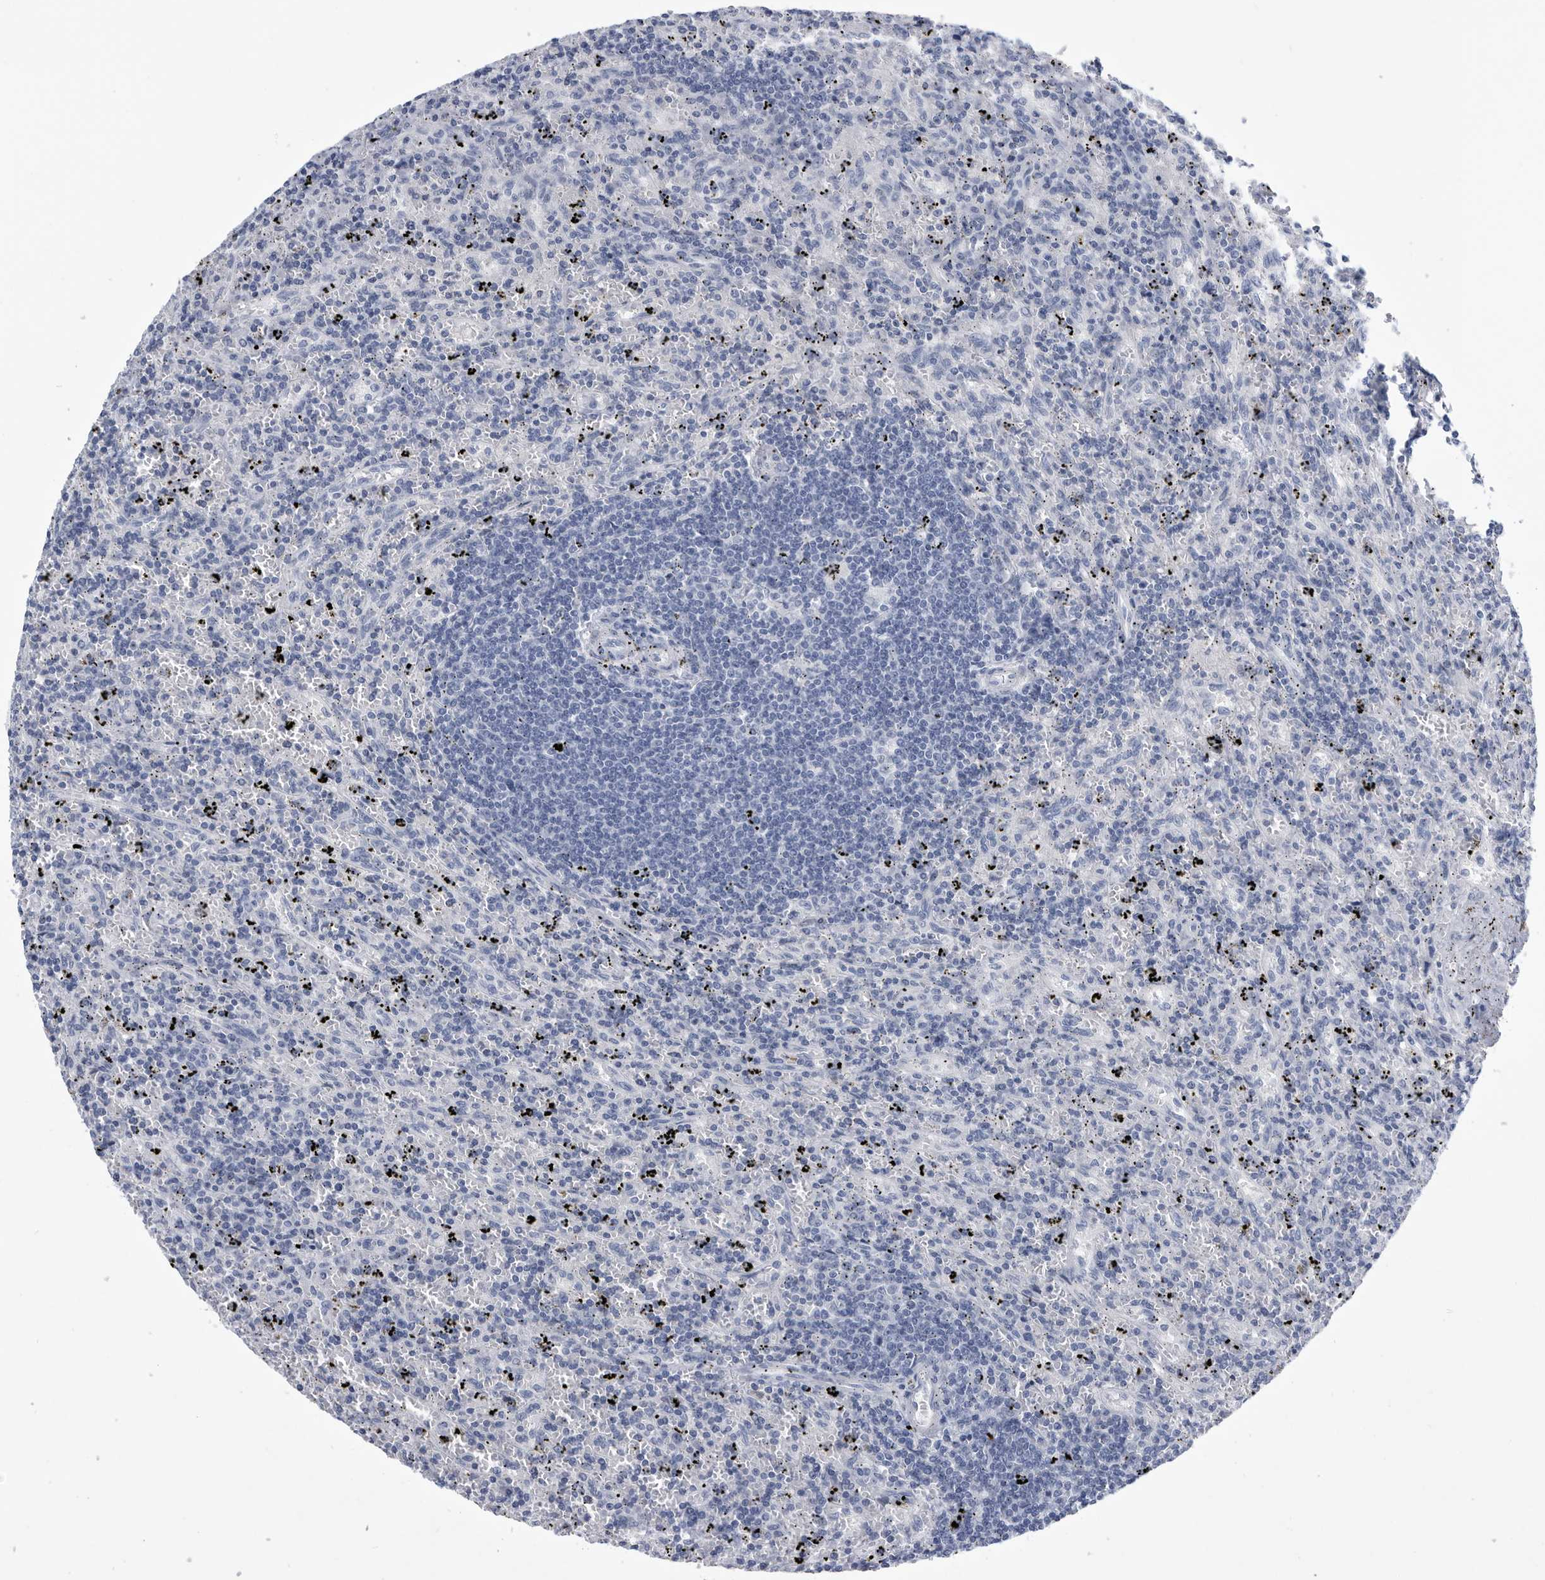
{"staining": {"intensity": "negative", "quantity": "none", "location": "none"}, "tissue": "lymphoma", "cell_type": "Tumor cells", "image_type": "cancer", "snomed": [{"axis": "morphology", "description": "Malignant lymphoma, non-Hodgkin's type, Low grade"}, {"axis": "topography", "description": "Spleen"}], "caption": "Protein analysis of malignant lymphoma, non-Hodgkin's type (low-grade) reveals no significant staining in tumor cells. (DAB (3,3'-diaminobenzidine) immunohistochemistry visualized using brightfield microscopy, high magnification).", "gene": "BTBD6", "patient": {"sex": "male", "age": 76}}